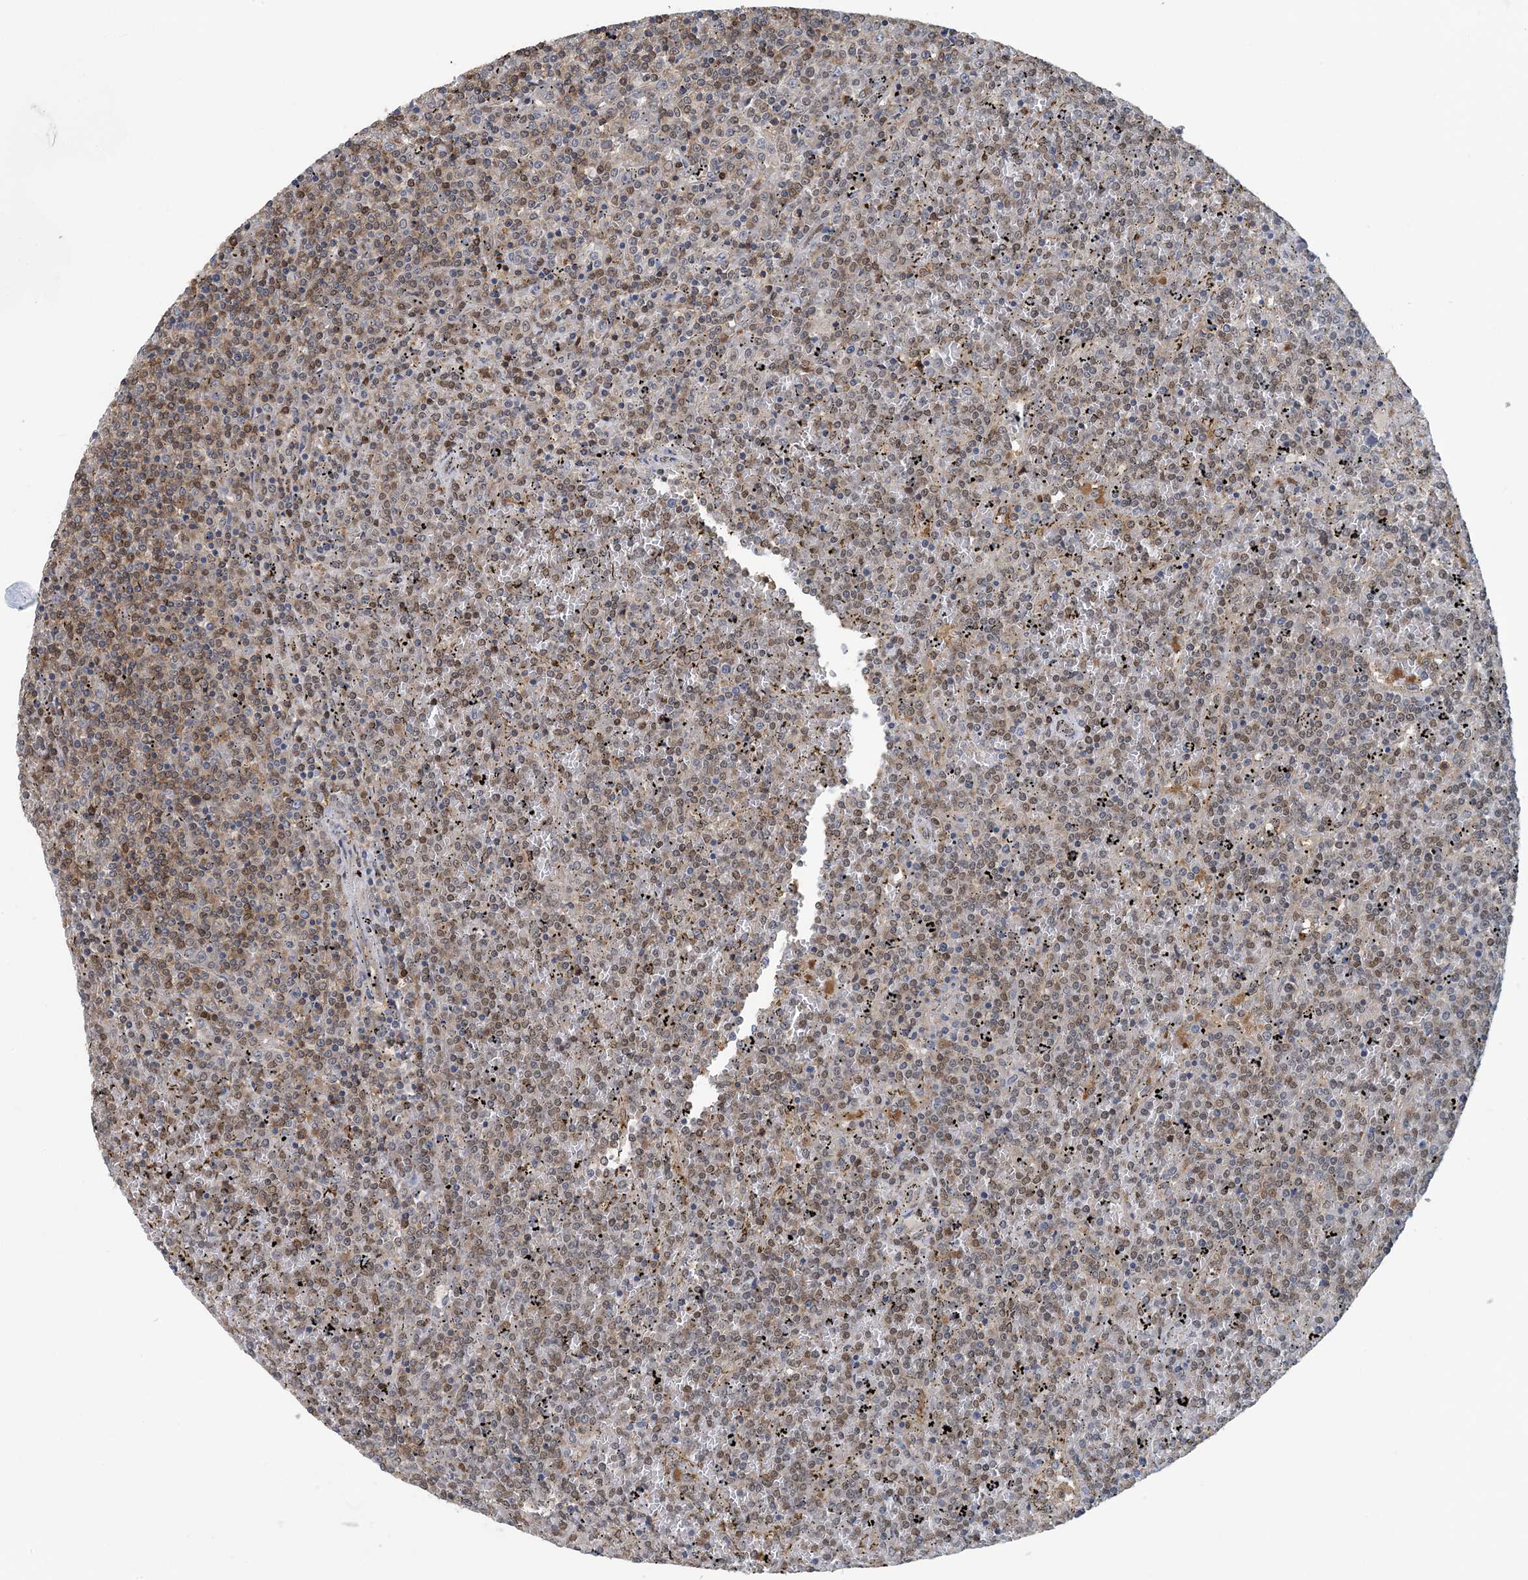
{"staining": {"intensity": "weak", "quantity": "25%-75%", "location": "cytoplasmic/membranous,nuclear"}, "tissue": "lymphoma", "cell_type": "Tumor cells", "image_type": "cancer", "snomed": [{"axis": "morphology", "description": "Malignant lymphoma, non-Hodgkin's type, Low grade"}, {"axis": "topography", "description": "Spleen"}], "caption": "Lymphoma was stained to show a protein in brown. There is low levels of weak cytoplasmic/membranous and nuclear expression in about 25%-75% of tumor cells.", "gene": "HIKESHI", "patient": {"sex": "female", "age": 19}}